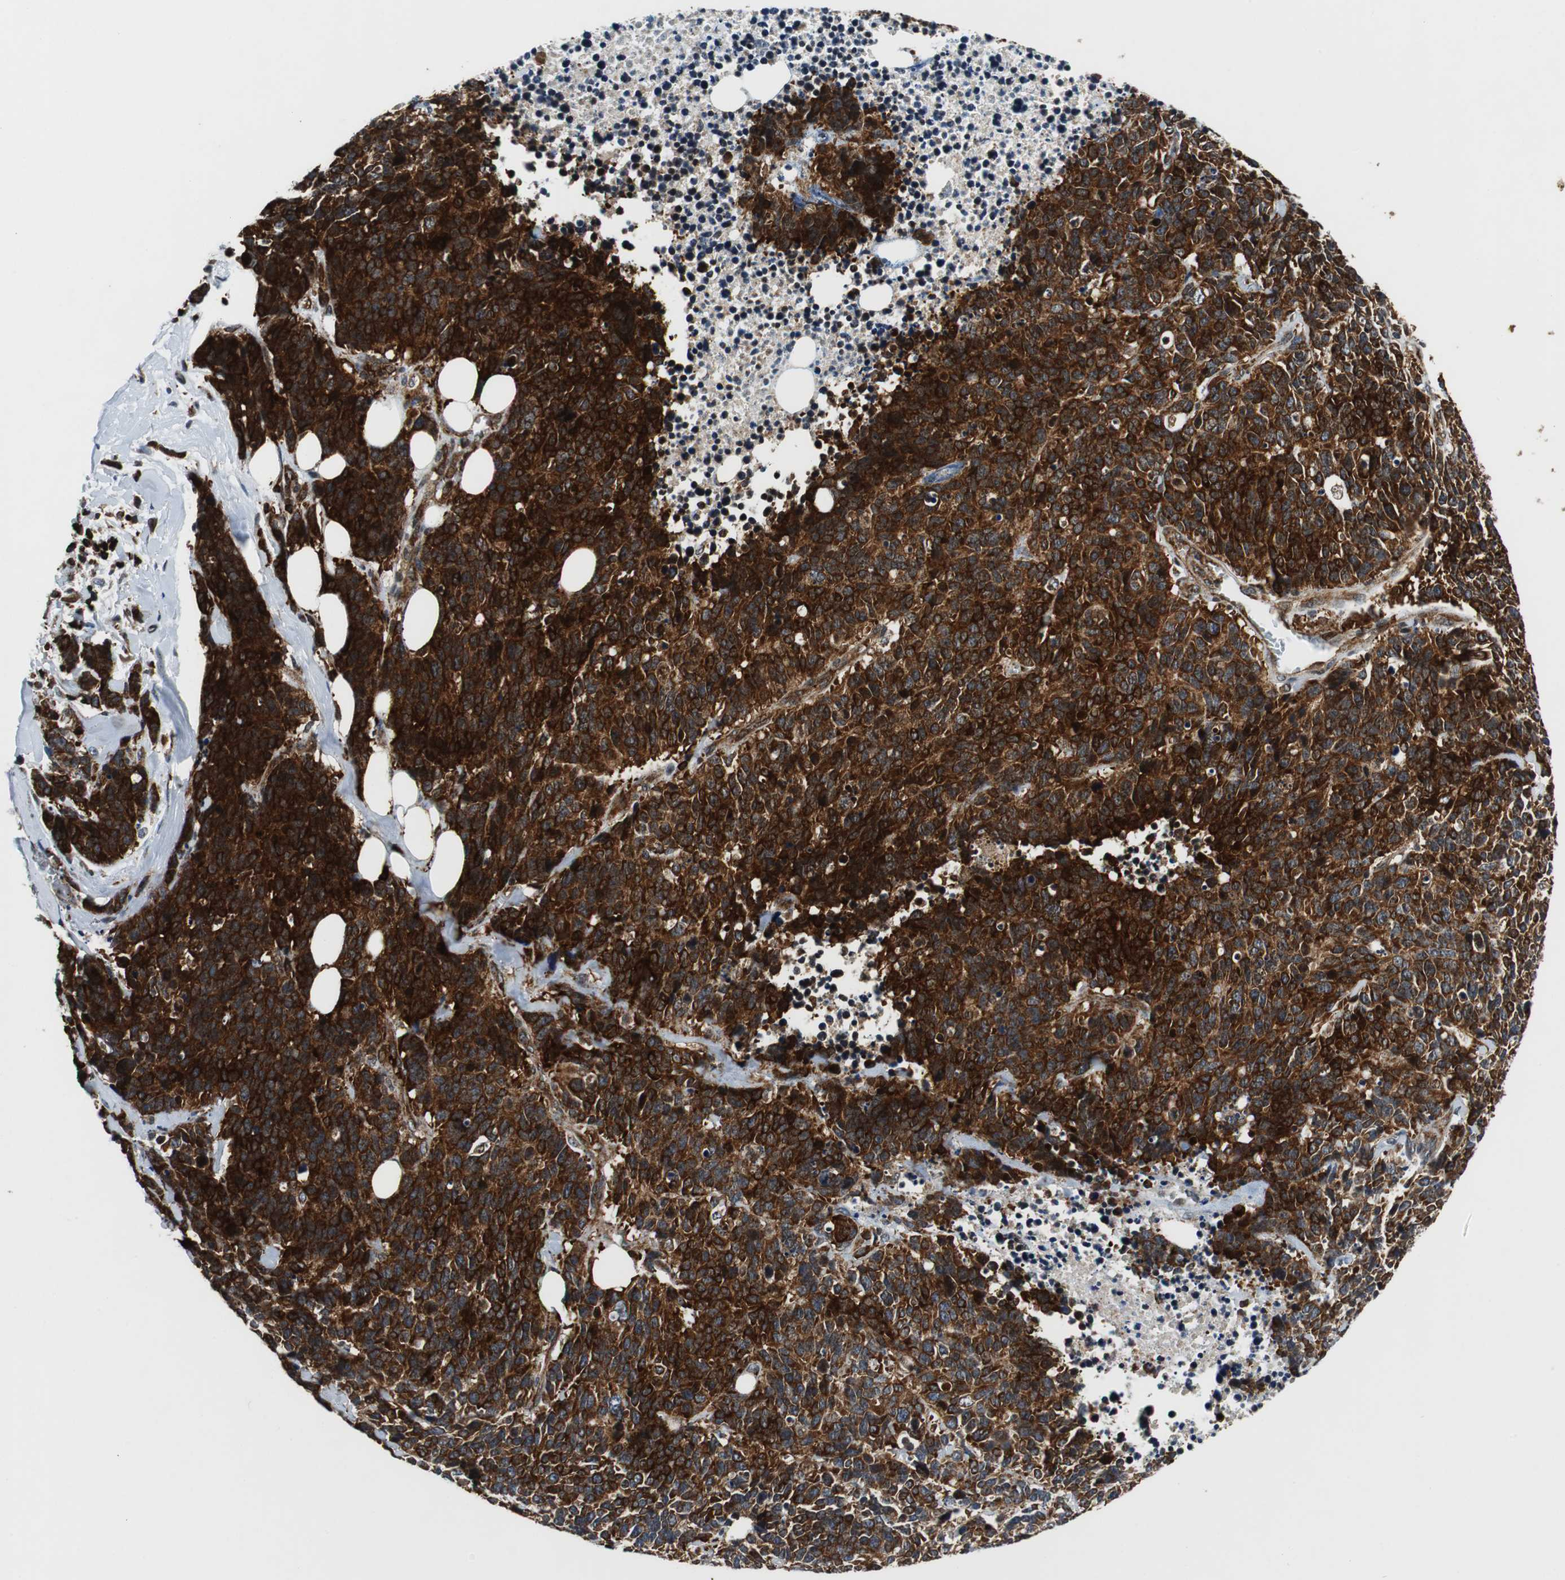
{"staining": {"intensity": "strong", "quantity": ">75%", "location": "cytoplasmic/membranous"}, "tissue": "lung cancer", "cell_type": "Tumor cells", "image_type": "cancer", "snomed": [{"axis": "morphology", "description": "Neoplasm, malignant, NOS"}, {"axis": "topography", "description": "Lung"}], "caption": "A high-resolution micrograph shows IHC staining of lung neoplasm (malignant), which demonstrates strong cytoplasmic/membranous staining in approximately >75% of tumor cells.", "gene": "TUBA4A", "patient": {"sex": "female", "age": 58}}